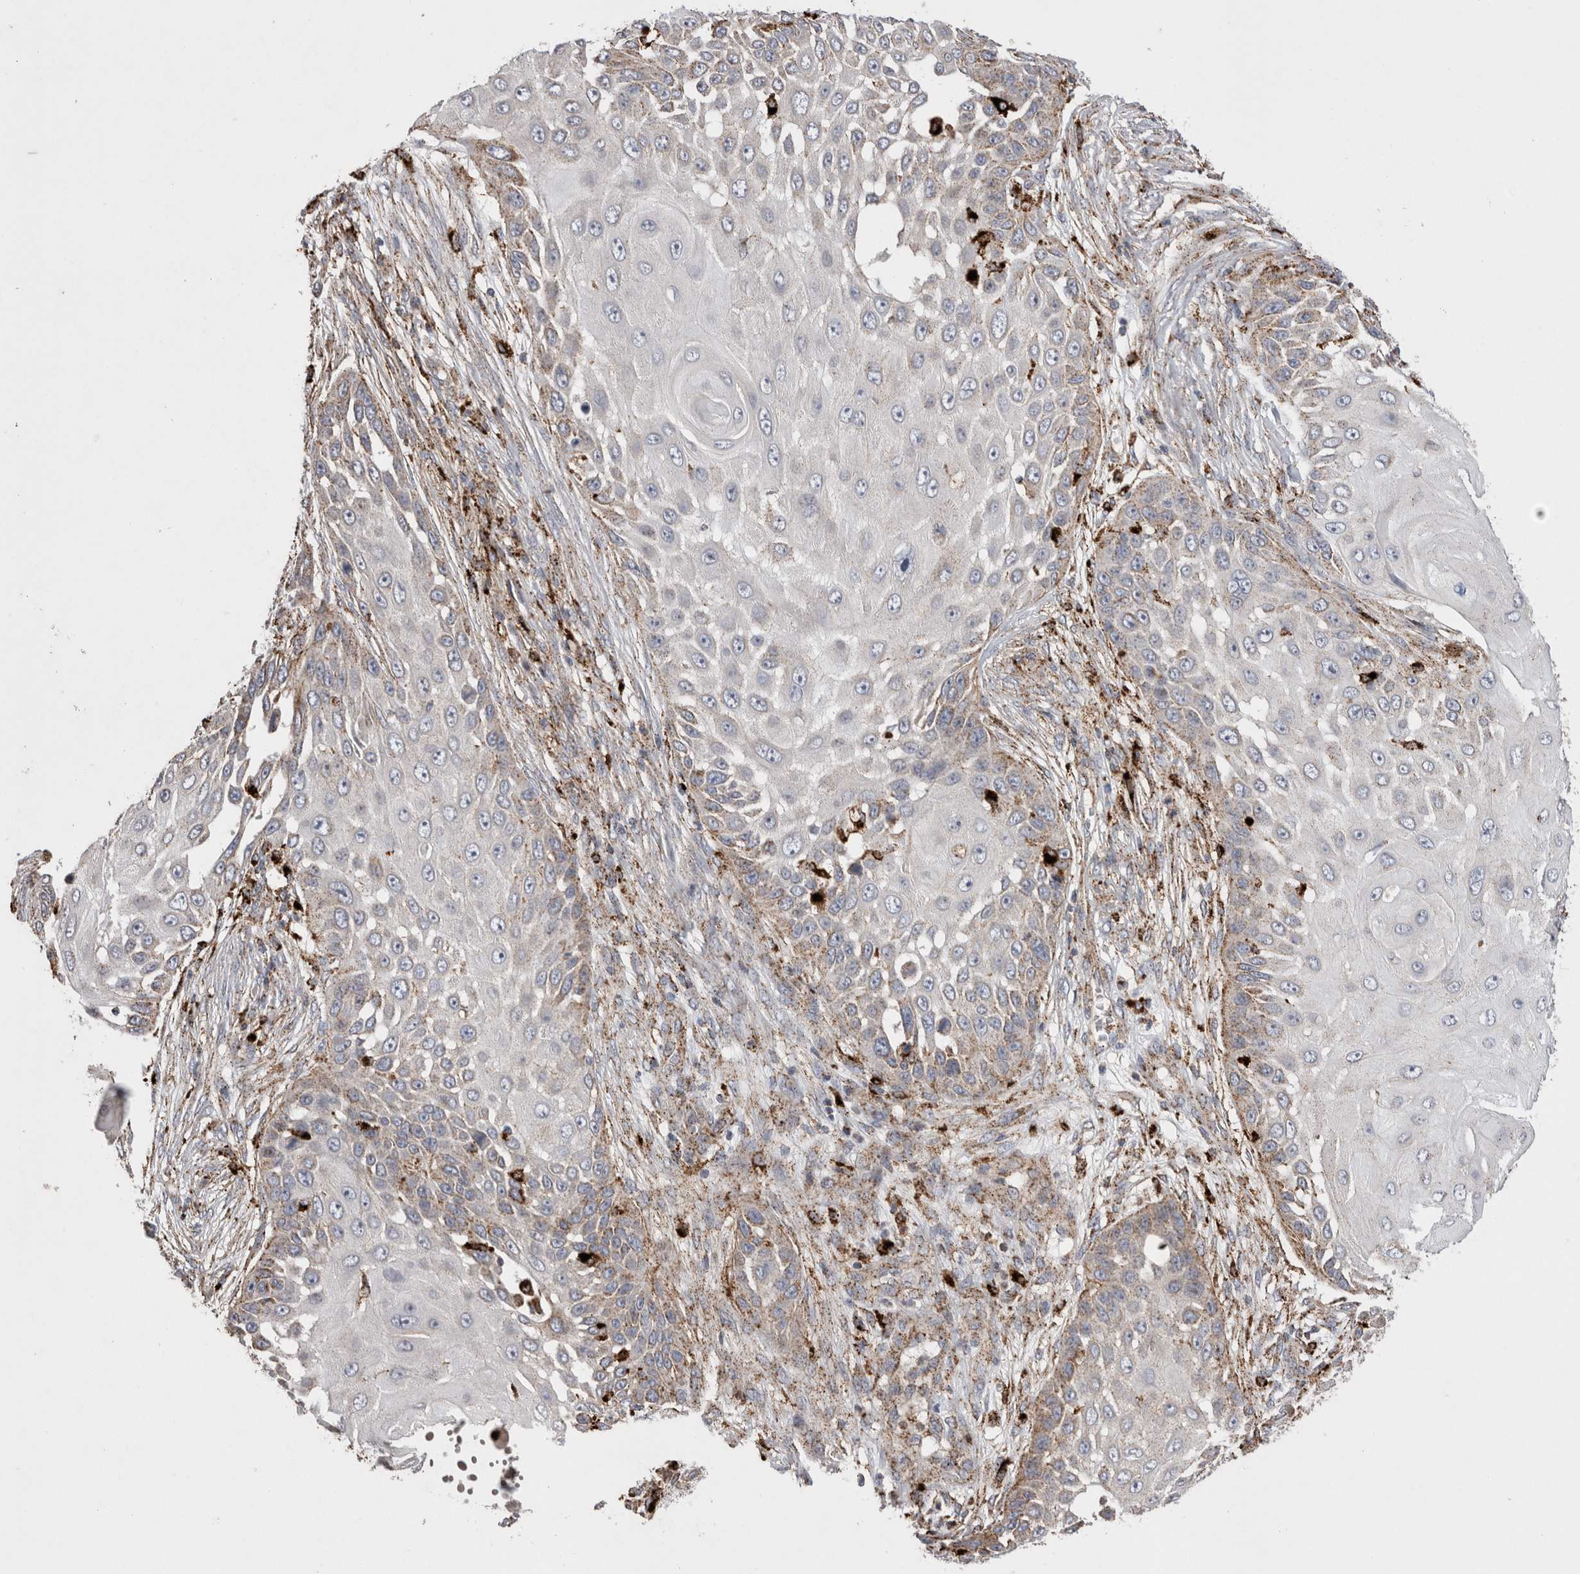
{"staining": {"intensity": "weak", "quantity": "25%-75%", "location": "cytoplasmic/membranous"}, "tissue": "skin cancer", "cell_type": "Tumor cells", "image_type": "cancer", "snomed": [{"axis": "morphology", "description": "Squamous cell carcinoma, NOS"}, {"axis": "topography", "description": "Skin"}], "caption": "Skin cancer tissue displays weak cytoplasmic/membranous staining in approximately 25%-75% of tumor cells, visualized by immunohistochemistry.", "gene": "CTSA", "patient": {"sex": "female", "age": 44}}